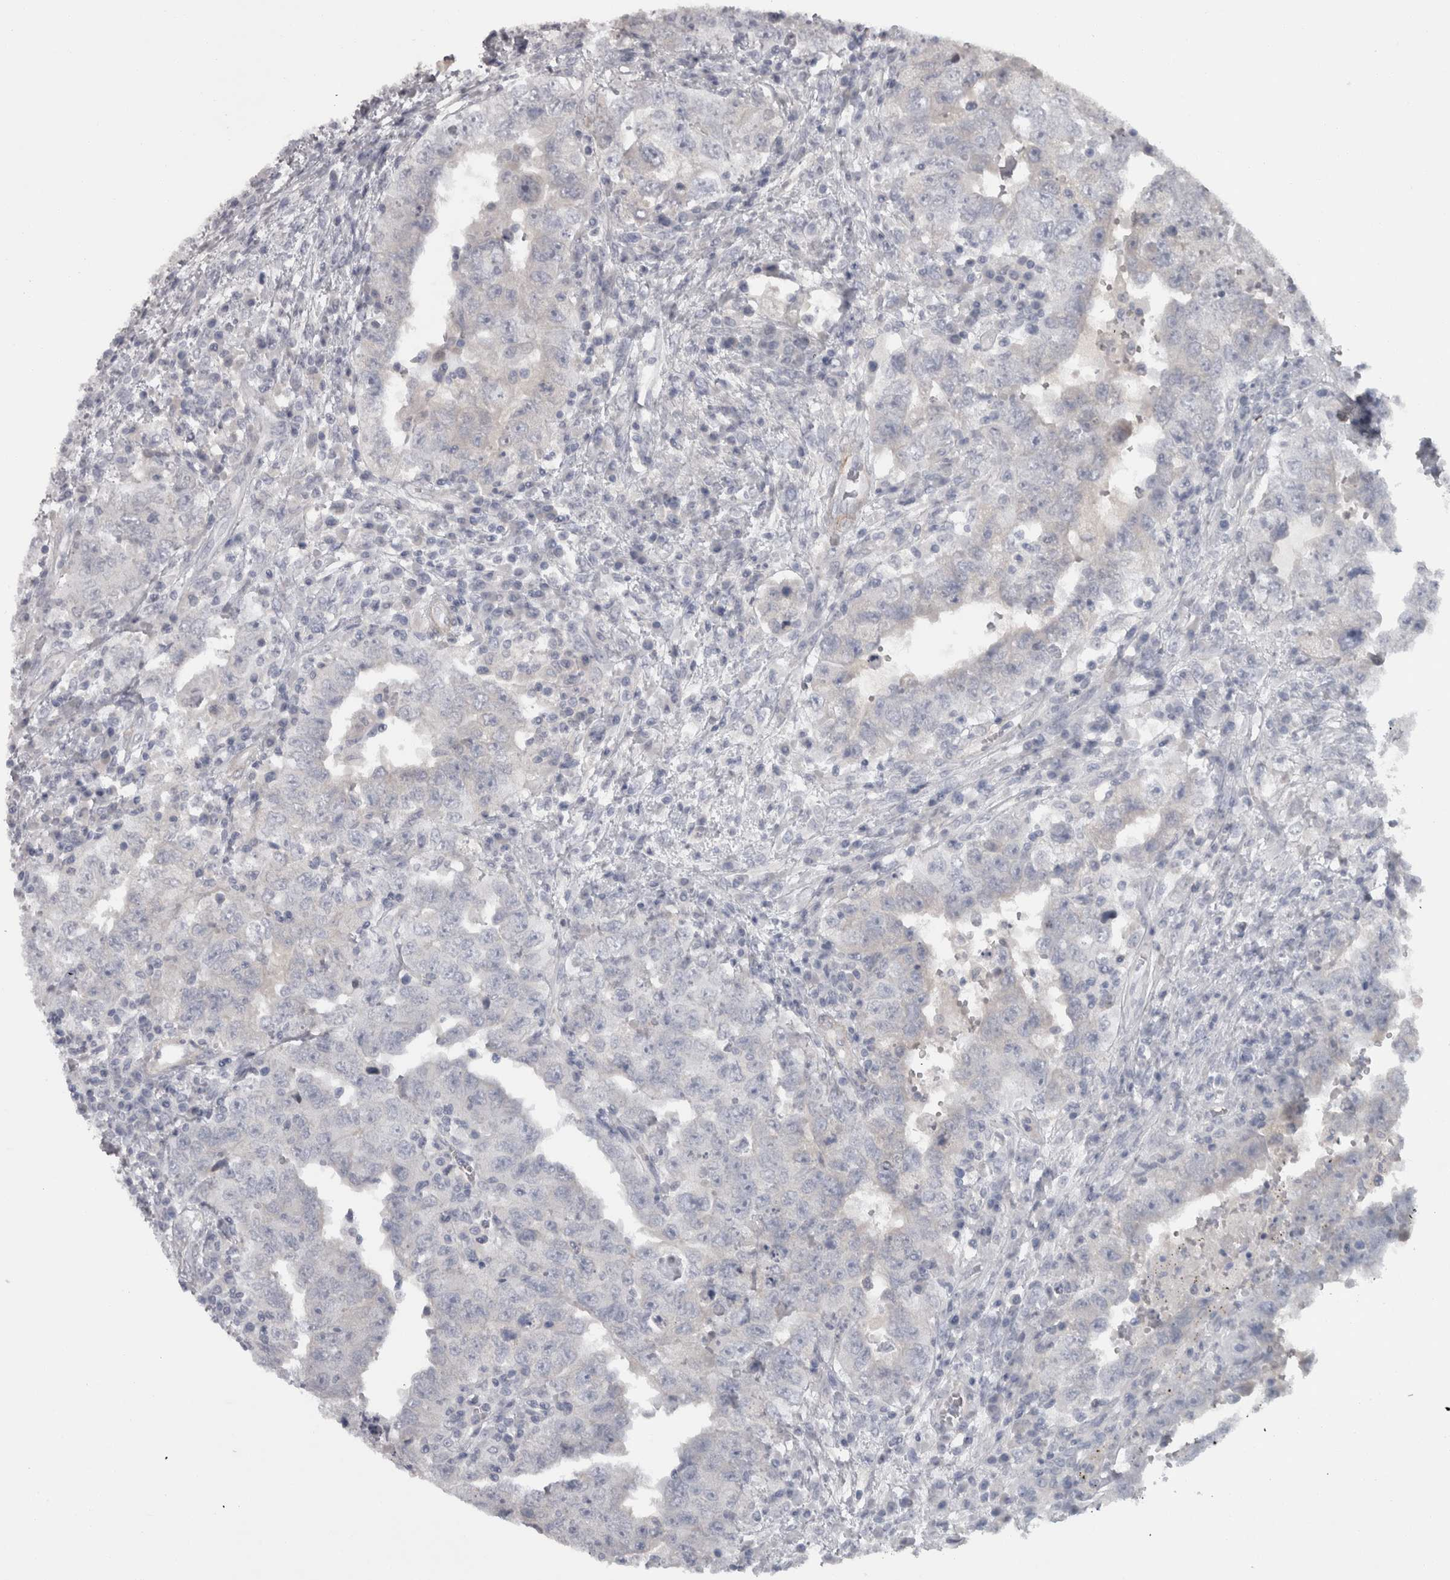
{"staining": {"intensity": "negative", "quantity": "none", "location": "none"}, "tissue": "testis cancer", "cell_type": "Tumor cells", "image_type": "cancer", "snomed": [{"axis": "morphology", "description": "Carcinoma, Embryonal, NOS"}, {"axis": "topography", "description": "Testis"}], "caption": "The immunohistochemistry photomicrograph has no significant positivity in tumor cells of testis cancer tissue.", "gene": "PPP1R12B", "patient": {"sex": "male", "age": 26}}